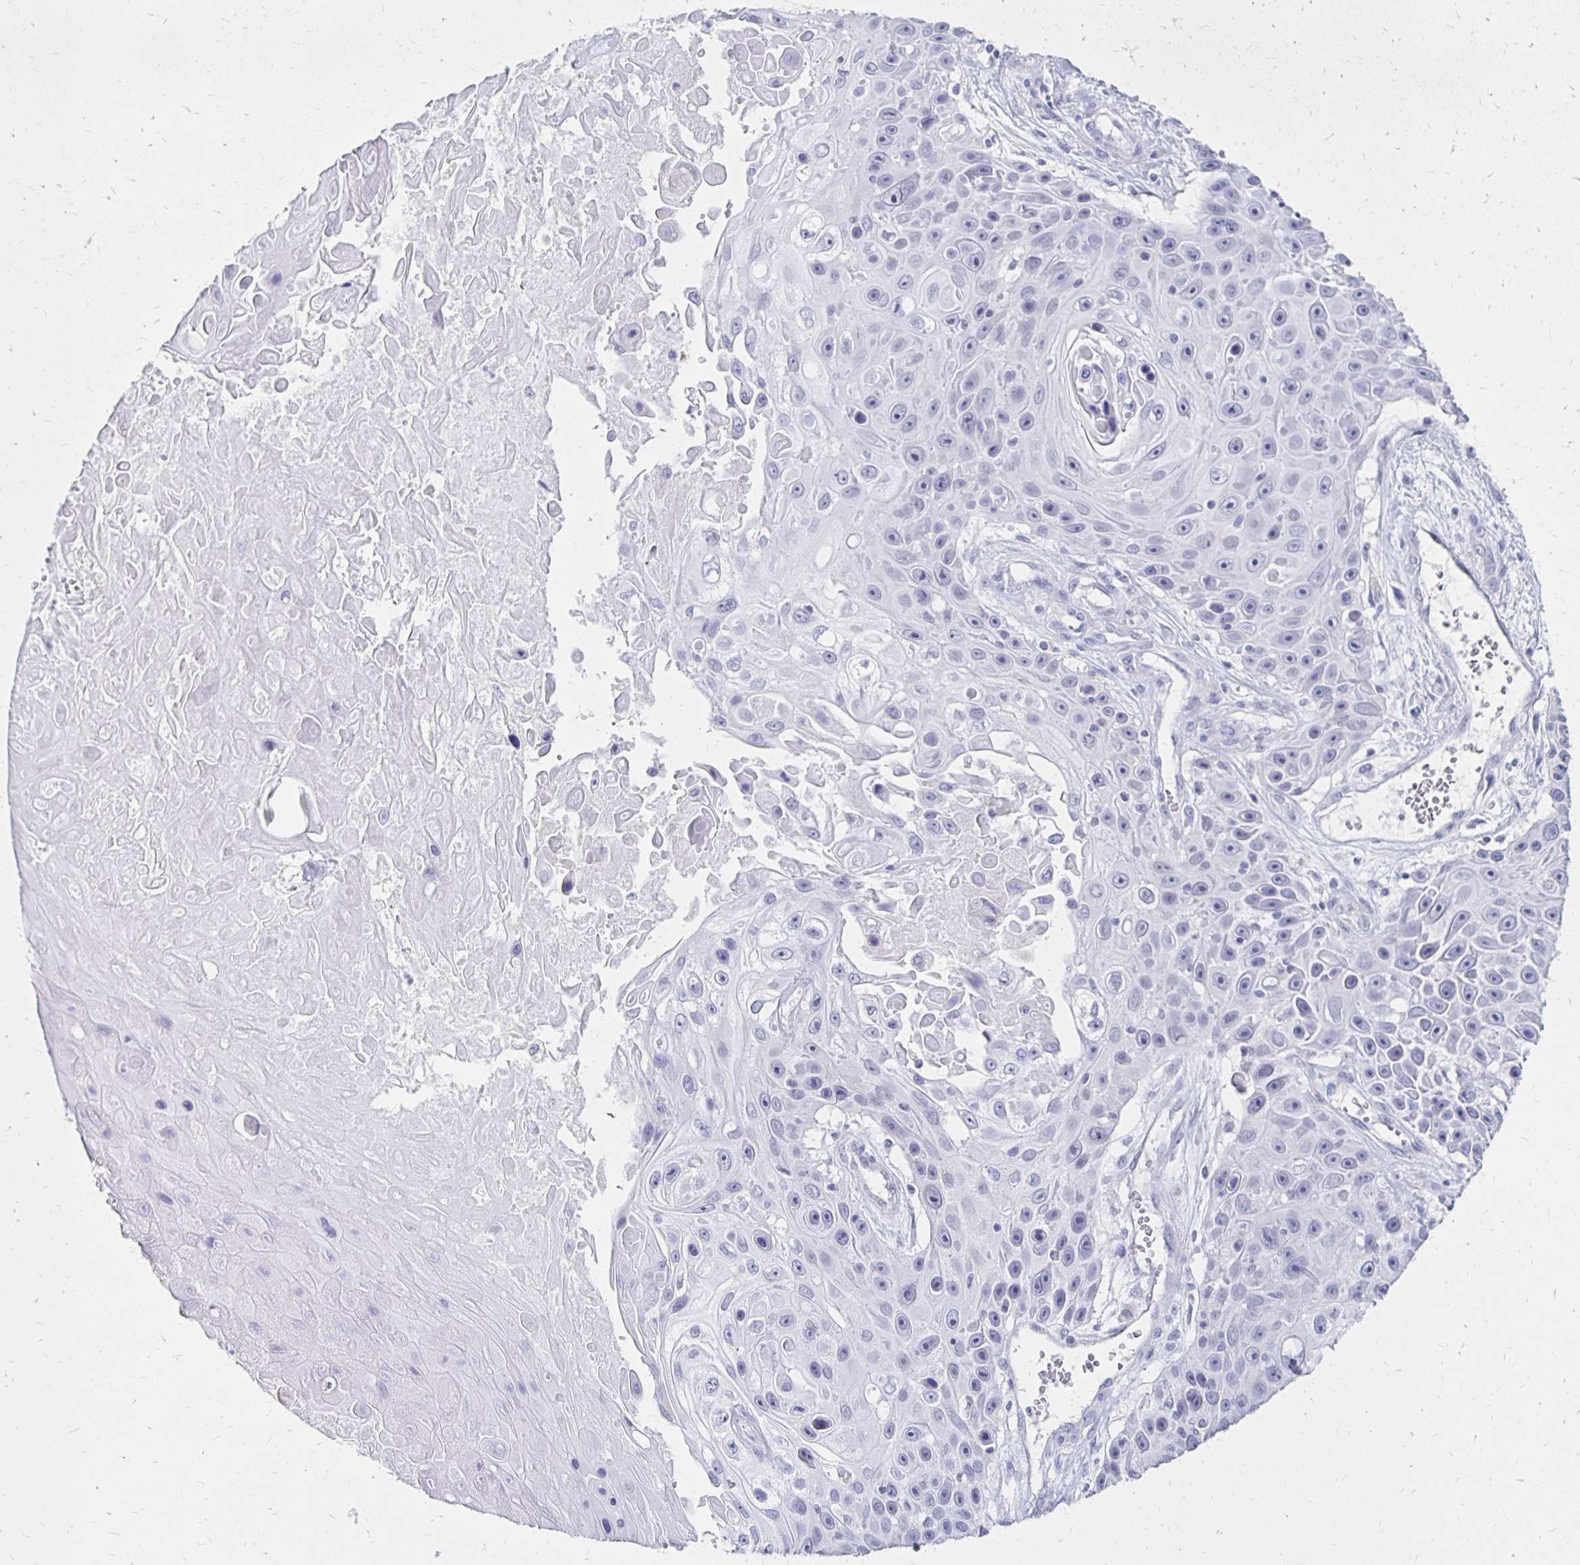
{"staining": {"intensity": "negative", "quantity": "none", "location": "none"}, "tissue": "skin cancer", "cell_type": "Tumor cells", "image_type": "cancer", "snomed": [{"axis": "morphology", "description": "Squamous cell carcinoma, NOS"}, {"axis": "topography", "description": "Skin"}], "caption": "DAB immunohistochemical staining of skin cancer reveals no significant expression in tumor cells.", "gene": "SYT2", "patient": {"sex": "male", "age": 82}}